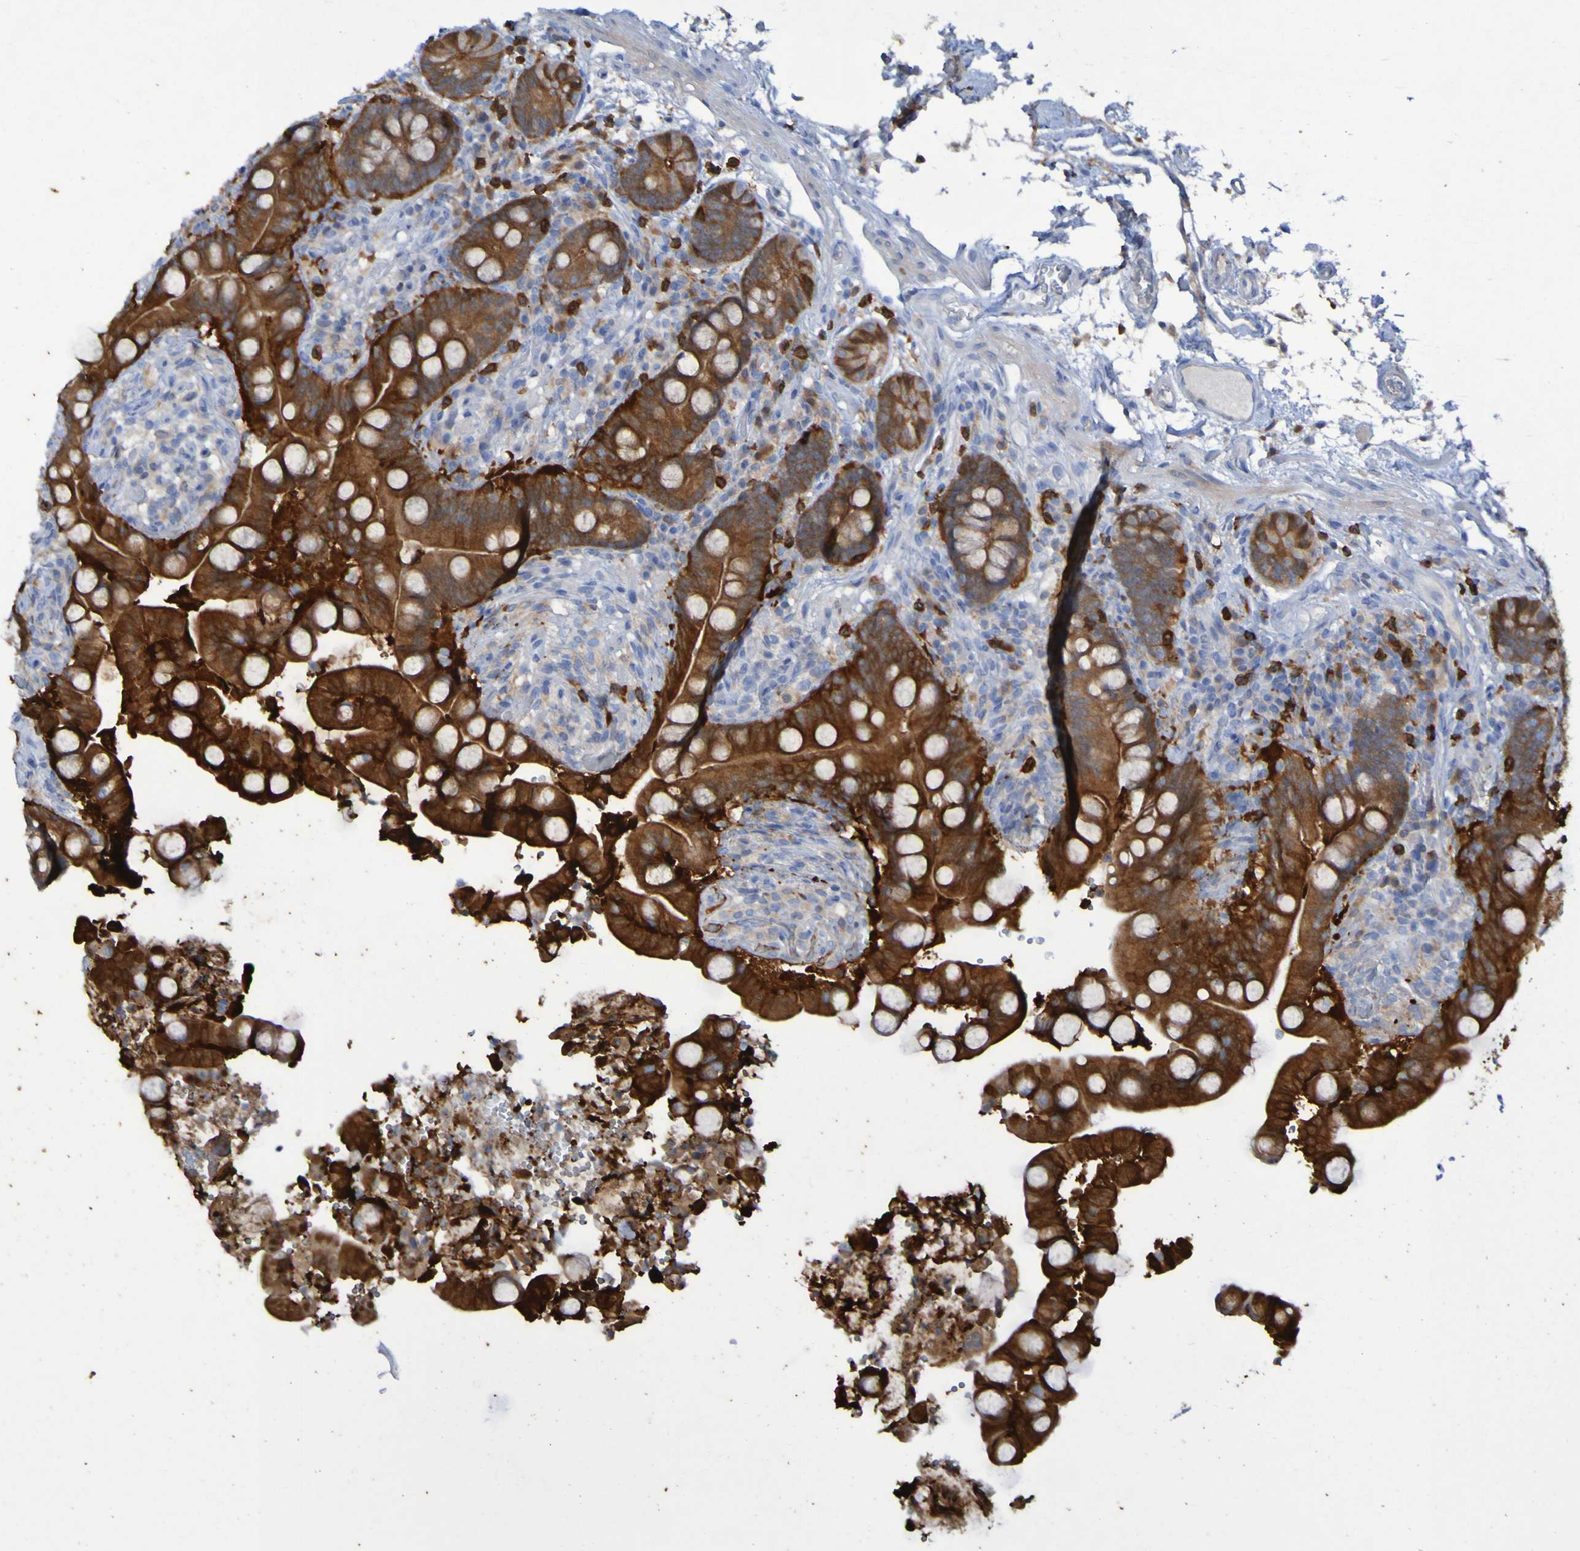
{"staining": {"intensity": "negative", "quantity": "none", "location": "none"}, "tissue": "colon", "cell_type": "Endothelial cells", "image_type": "normal", "snomed": [{"axis": "morphology", "description": "Normal tissue, NOS"}, {"axis": "topography", "description": "Colon"}], "caption": "Immunohistochemical staining of unremarkable colon shows no significant positivity in endothelial cells. (DAB IHC visualized using brightfield microscopy, high magnification).", "gene": "MPPE1", "patient": {"sex": "male", "age": 73}}